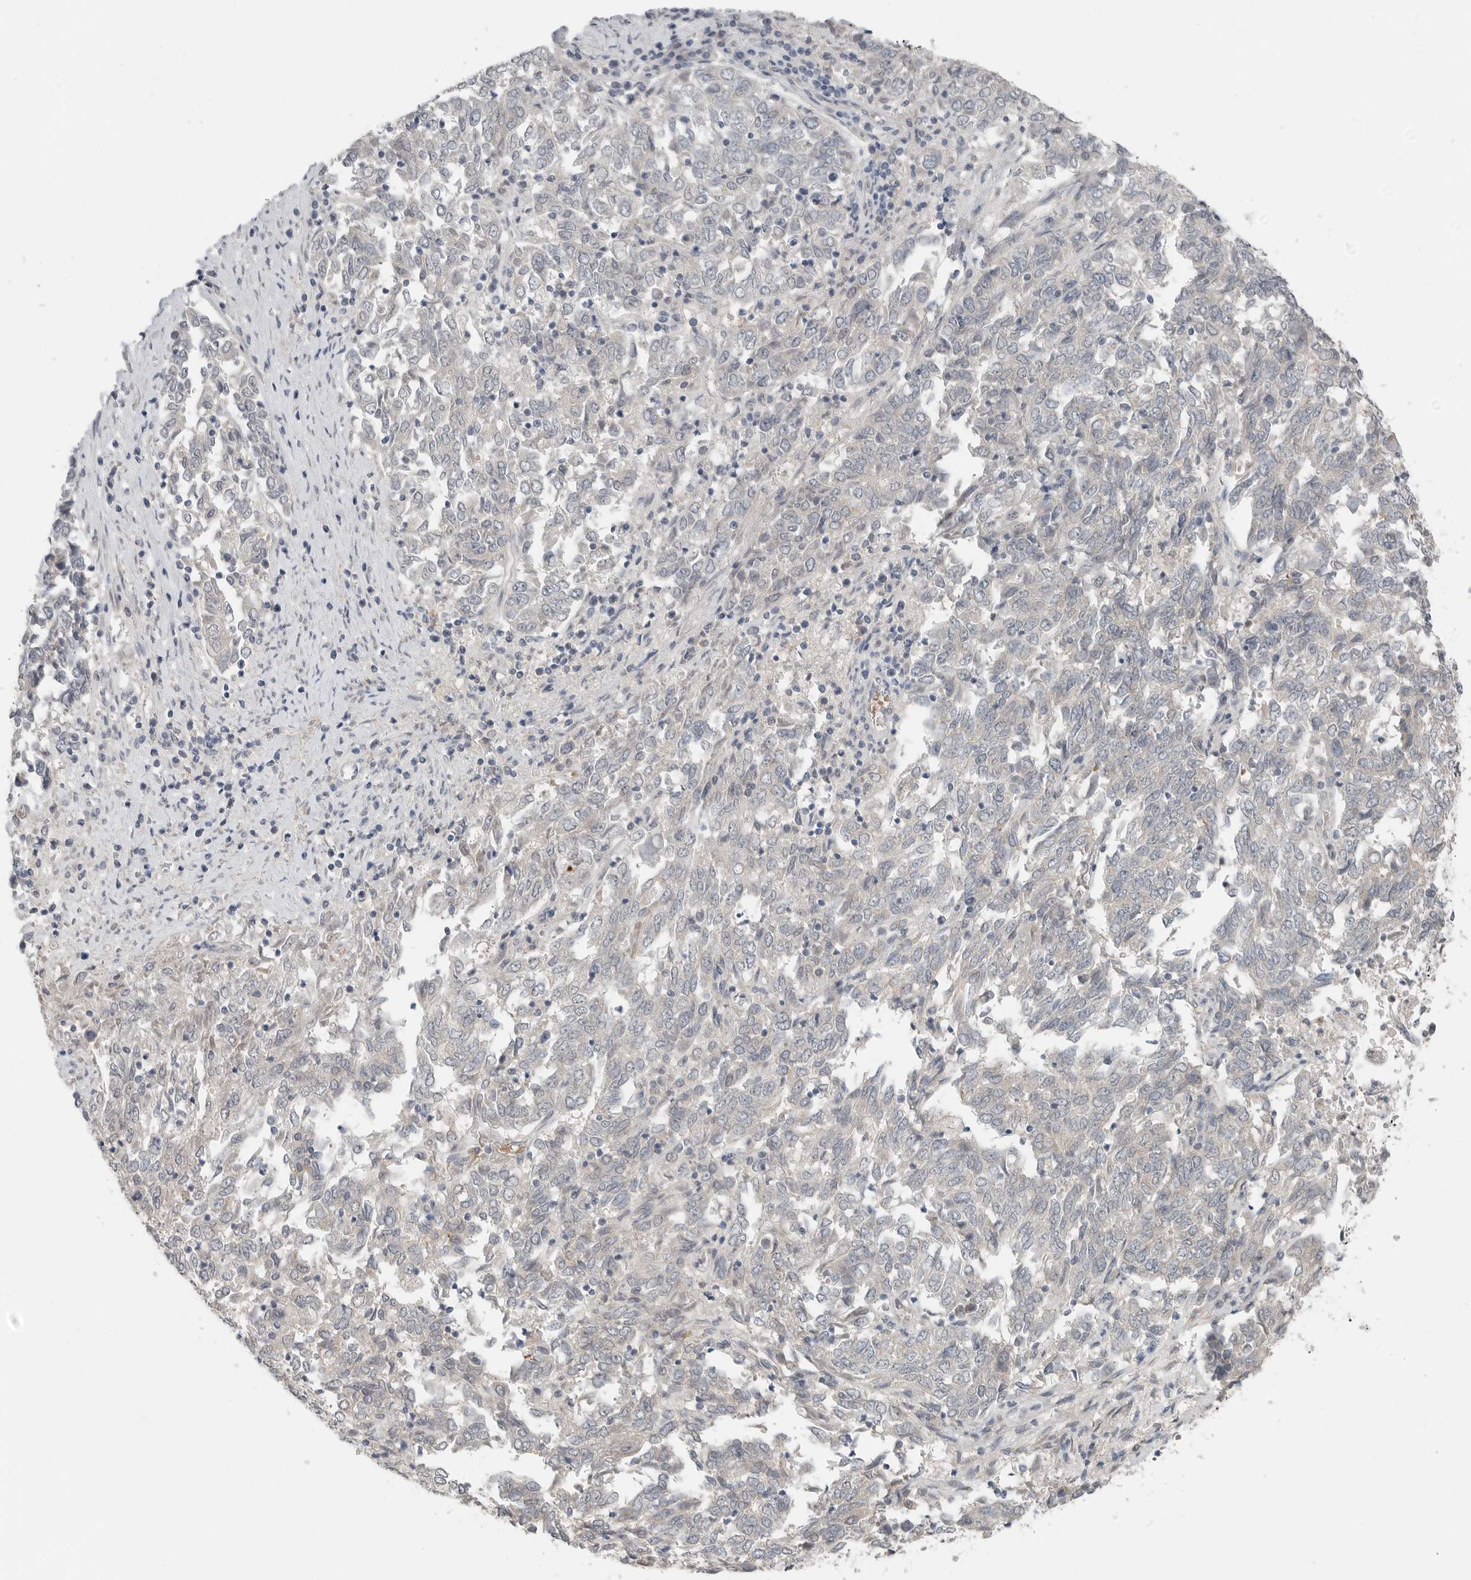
{"staining": {"intensity": "negative", "quantity": "none", "location": "none"}, "tissue": "endometrial cancer", "cell_type": "Tumor cells", "image_type": "cancer", "snomed": [{"axis": "morphology", "description": "Adenocarcinoma, NOS"}, {"axis": "topography", "description": "Endometrium"}], "caption": "The immunohistochemistry histopathology image has no significant expression in tumor cells of endometrial cancer tissue.", "gene": "FCRLB", "patient": {"sex": "female", "age": 80}}